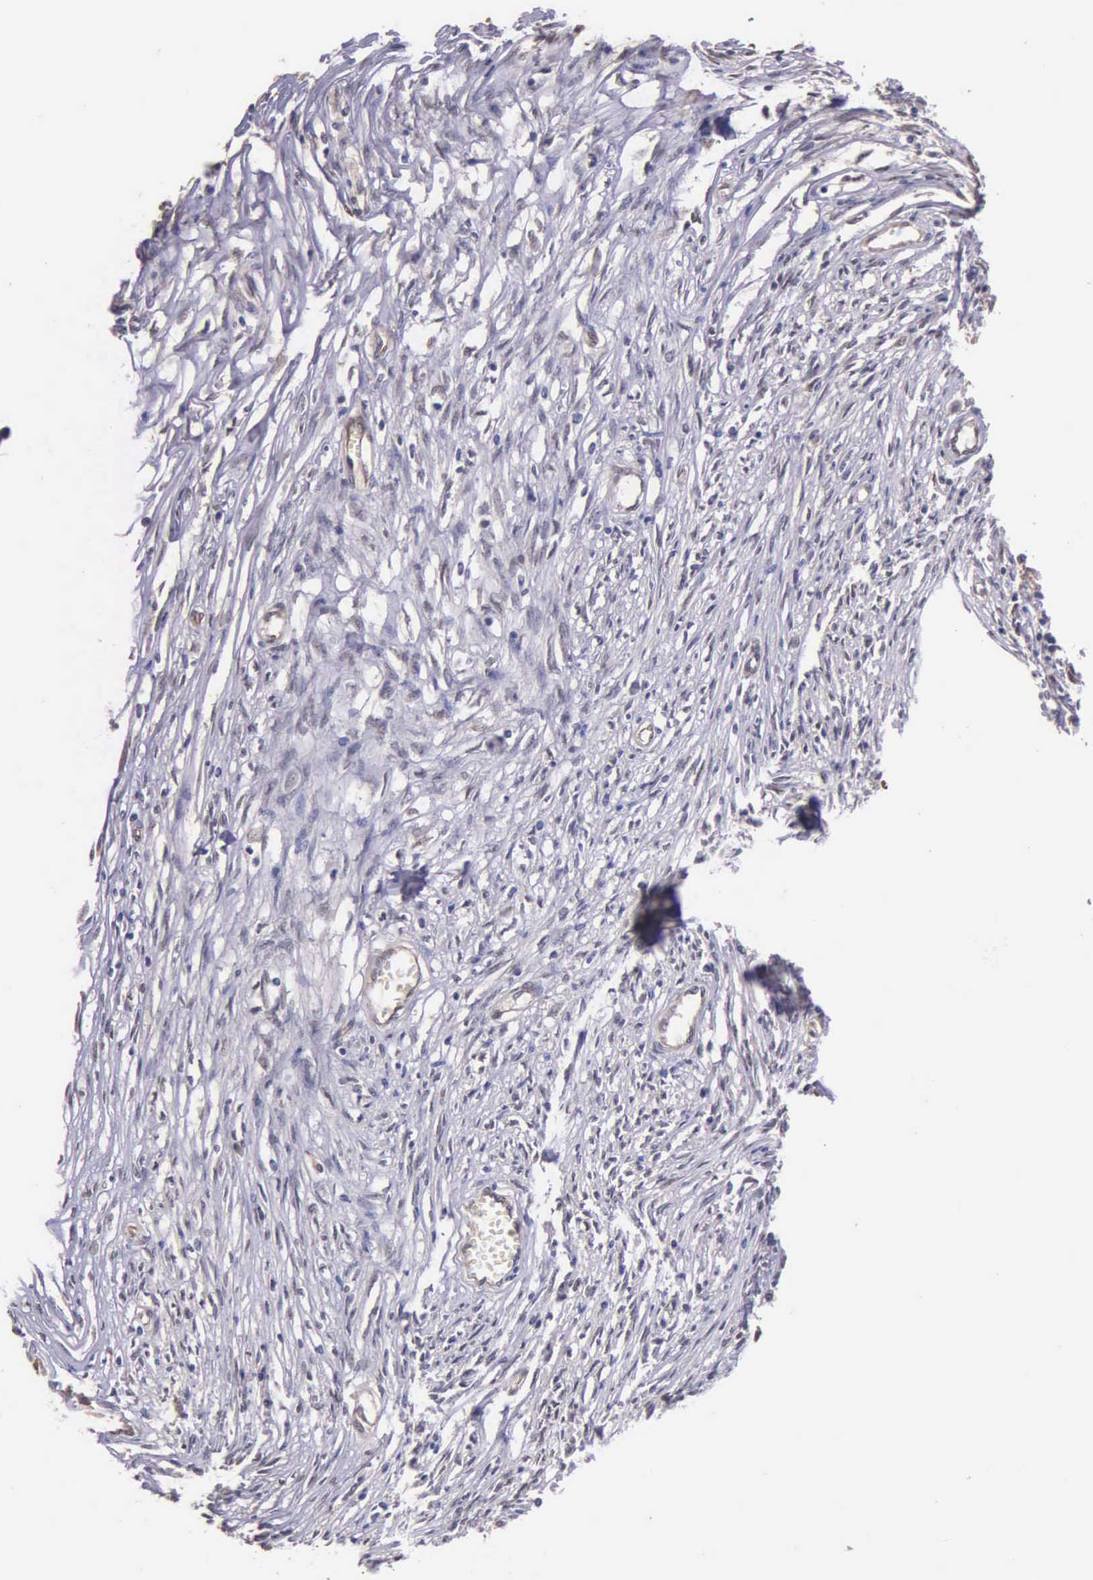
{"staining": {"intensity": "moderate", "quantity": ">75%", "location": "nuclear"}, "tissue": "adipose tissue", "cell_type": "Adipocytes", "image_type": "normal", "snomed": [{"axis": "morphology", "description": "Normal tissue, NOS"}, {"axis": "morphology", "description": "Sarcoma, NOS"}, {"axis": "topography", "description": "Skin"}, {"axis": "topography", "description": "Soft tissue"}], "caption": "Immunohistochemistry photomicrograph of unremarkable adipose tissue: human adipose tissue stained using IHC reveals medium levels of moderate protein expression localized specifically in the nuclear of adipocytes, appearing as a nuclear brown color.", "gene": "PSMC1", "patient": {"sex": "female", "age": 51}}